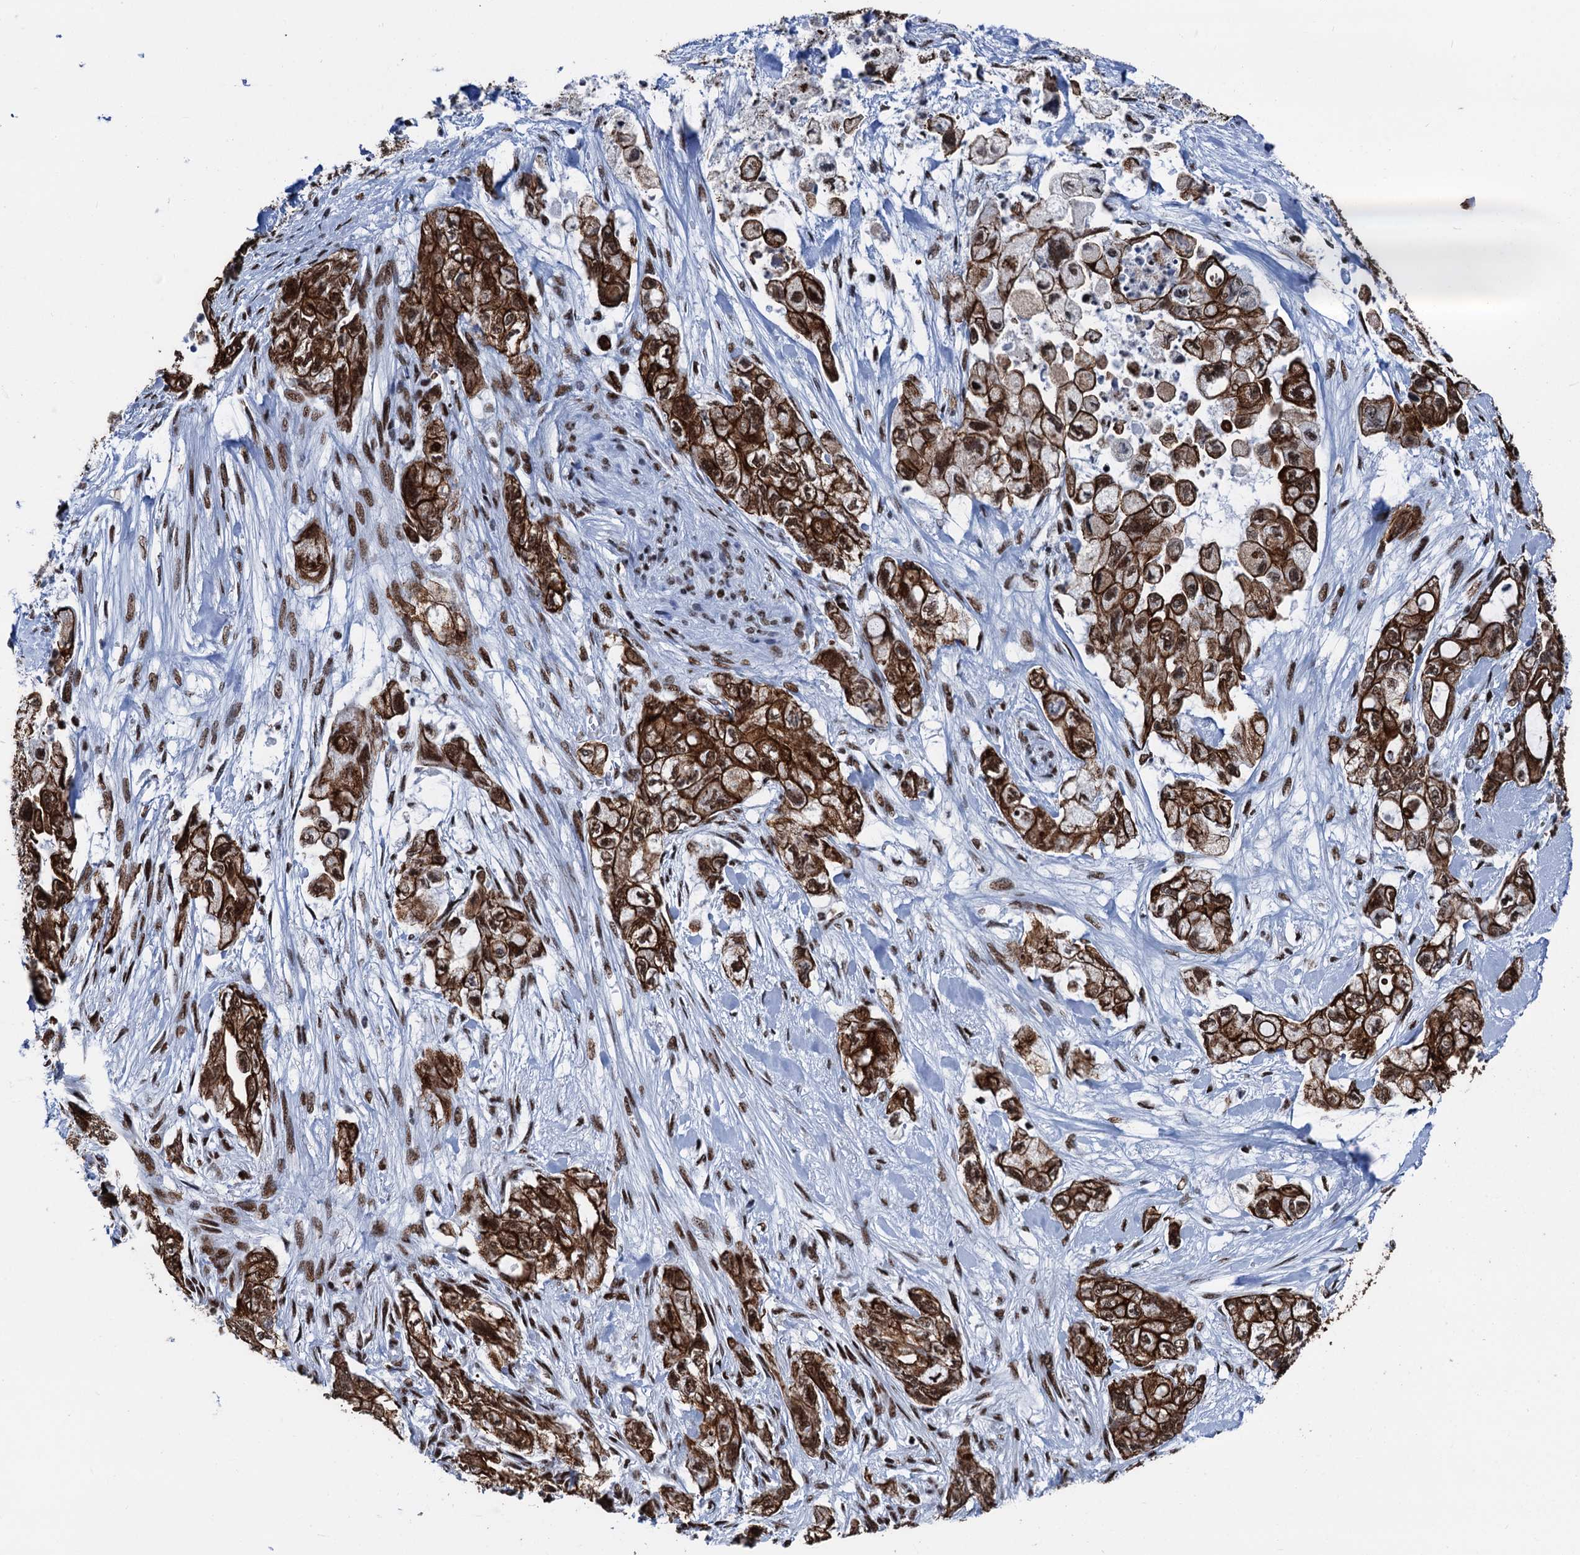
{"staining": {"intensity": "strong", "quantity": ">75%", "location": "cytoplasmic/membranous,nuclear"}, "tissue": "pancreatic cancer", "cell_type": "Tumor cells", "image_type": "cancer", "snomed": [{"axis": "morphology", "description": "Adenocarcinoma, NOS"}, {"axis": "topography", "description": "Pancreas"}], "caption": "This photomicrograph displays IHC staining of pancreatic cancer, with high strong cytoplasmic/membranous and nuclear staining in about >75% of tumor cells.", "gene": "DDX23", "patient": {"sex": "female", "age": 73}}